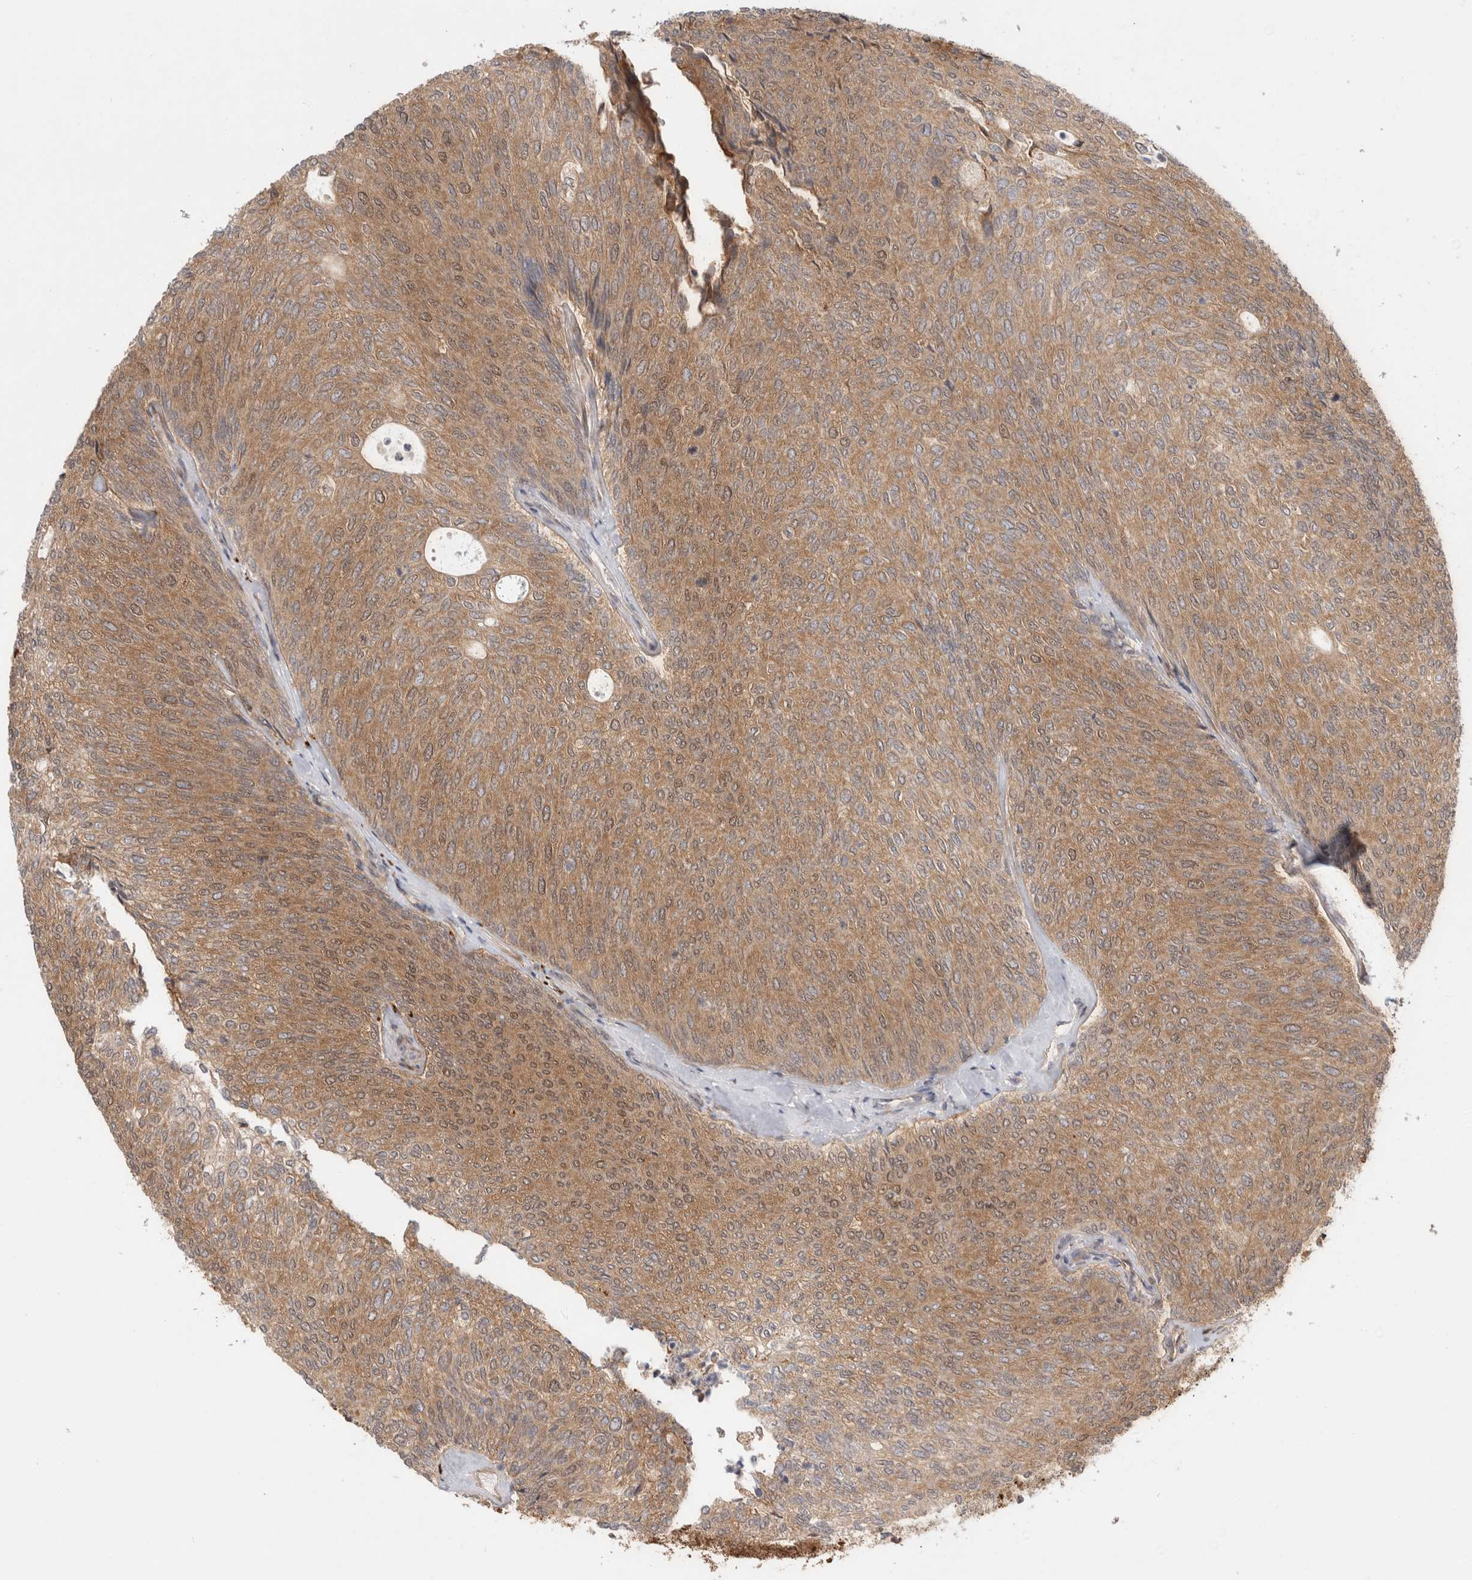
{"staining": {"intensity": "moderate", "quantity": ">75%", "location": "cytoplasmic/membranous"}, "tissue": "urothelial cancer", "cell_type": "Tumor cells", "image_type": "cancer", "snomed": [{"axis": "morphology", "description": "Urothelial carcinoma, Low grade"}, {"axis": "topography", "description": "Urinary bladder"}], "caption": "Human urothelial carcinoma (low-grade) stained with a protein marker shows moderate staining in tumor cells.", "gene": "ACTL9", "patient": {"sex": "female", "age": 79}}